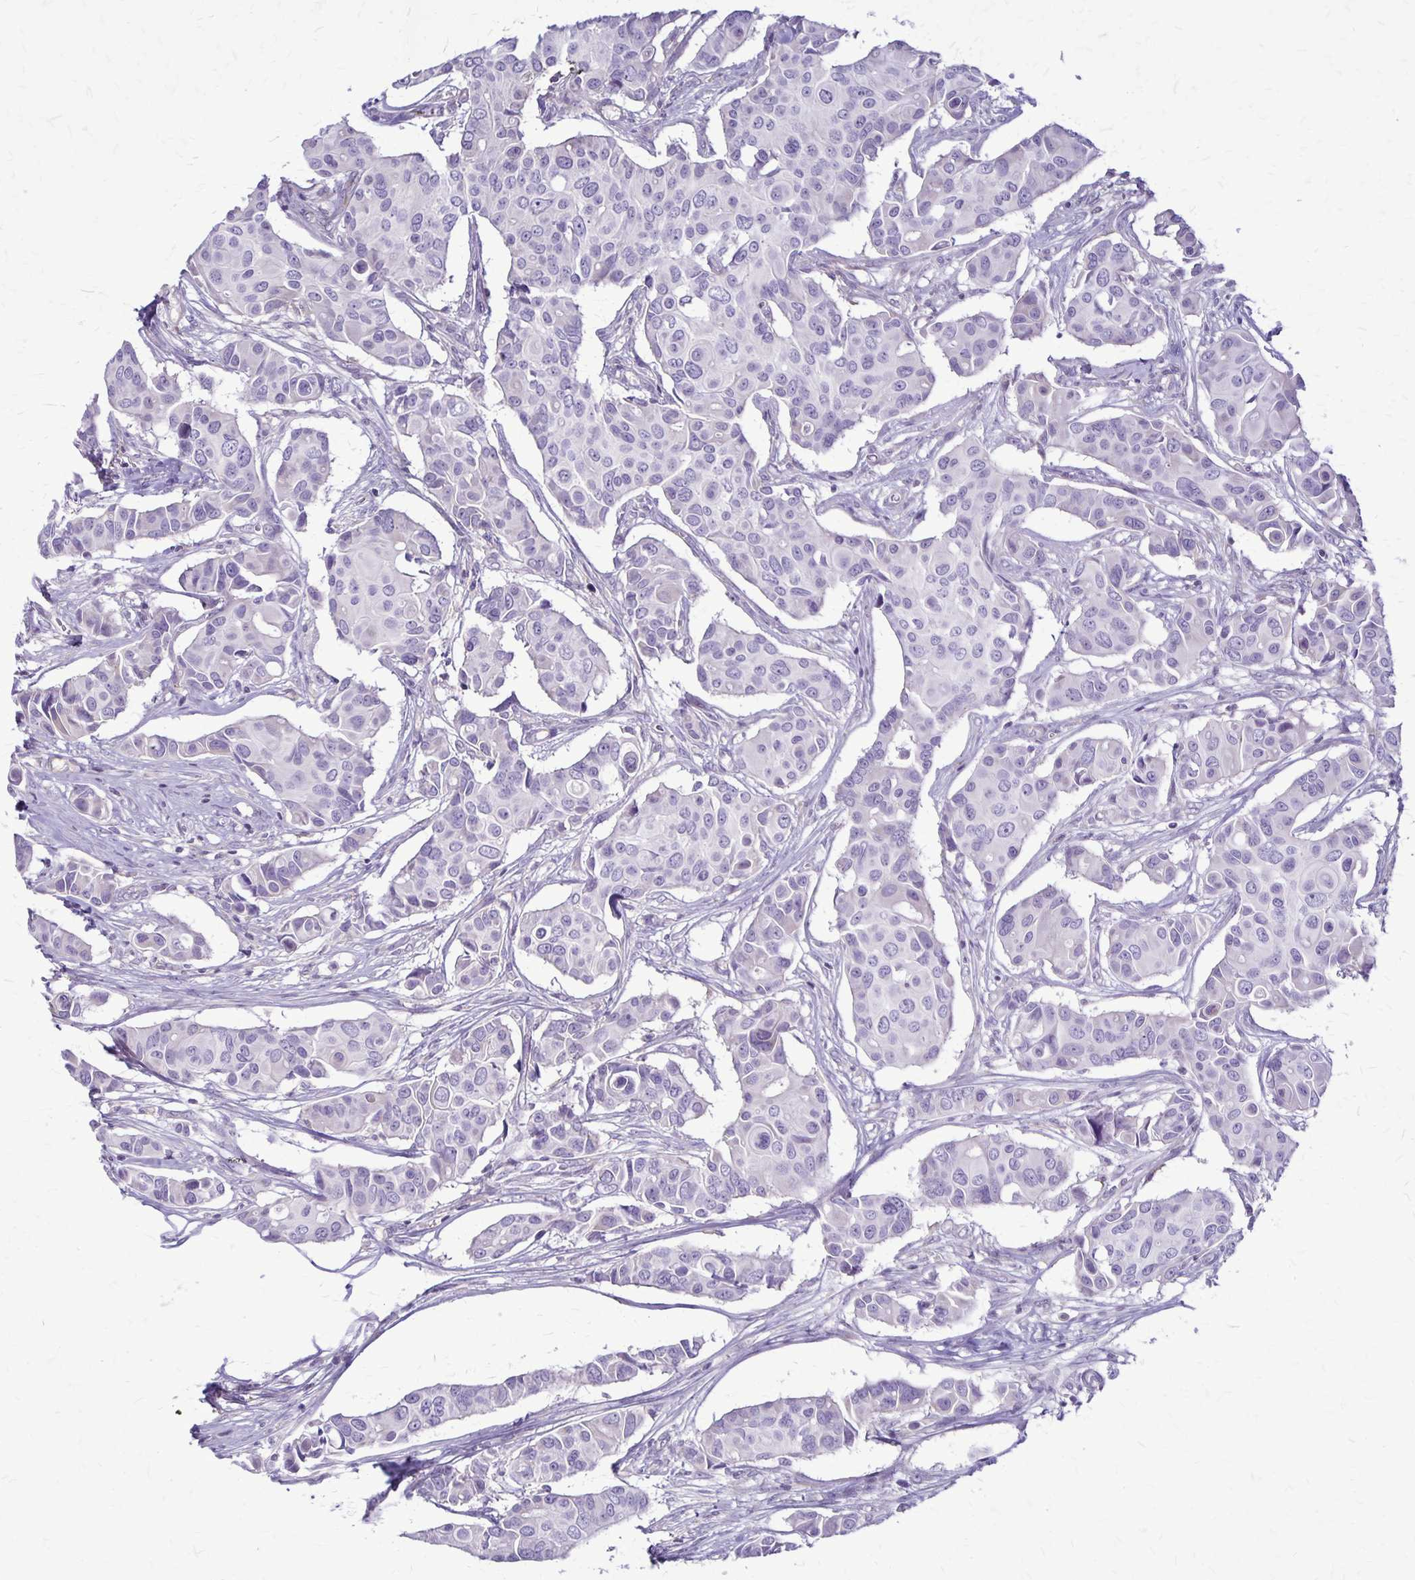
{"staining": {"intensity": "negative", "quantity": "none", "location": "none"}, "tissue": "breast cancer", "cell_type": "Tumor cells", "image_type": "cancer", "snomed": [{"axis": "morphology", "description": "Normal tissue, NOS"}, {"axis": "morphology", "description": "Duct carcinoma"}, {"axis": "topography", "description": "Skin"}, {"axis": "topography", "description": "Breast"}], "caption": "Immunohistochemical staining of human breast cancer (invasive ductal carcinoma) exhibits no significant positivity in tumor cells. The staining was performed using DAB to visualize the protein expression in brown, while the nuclei were stained in blue with hematoxylin (Magnification: 20x).", "gene": "GP9", "patient": {"sex": "female", "age": 54}}